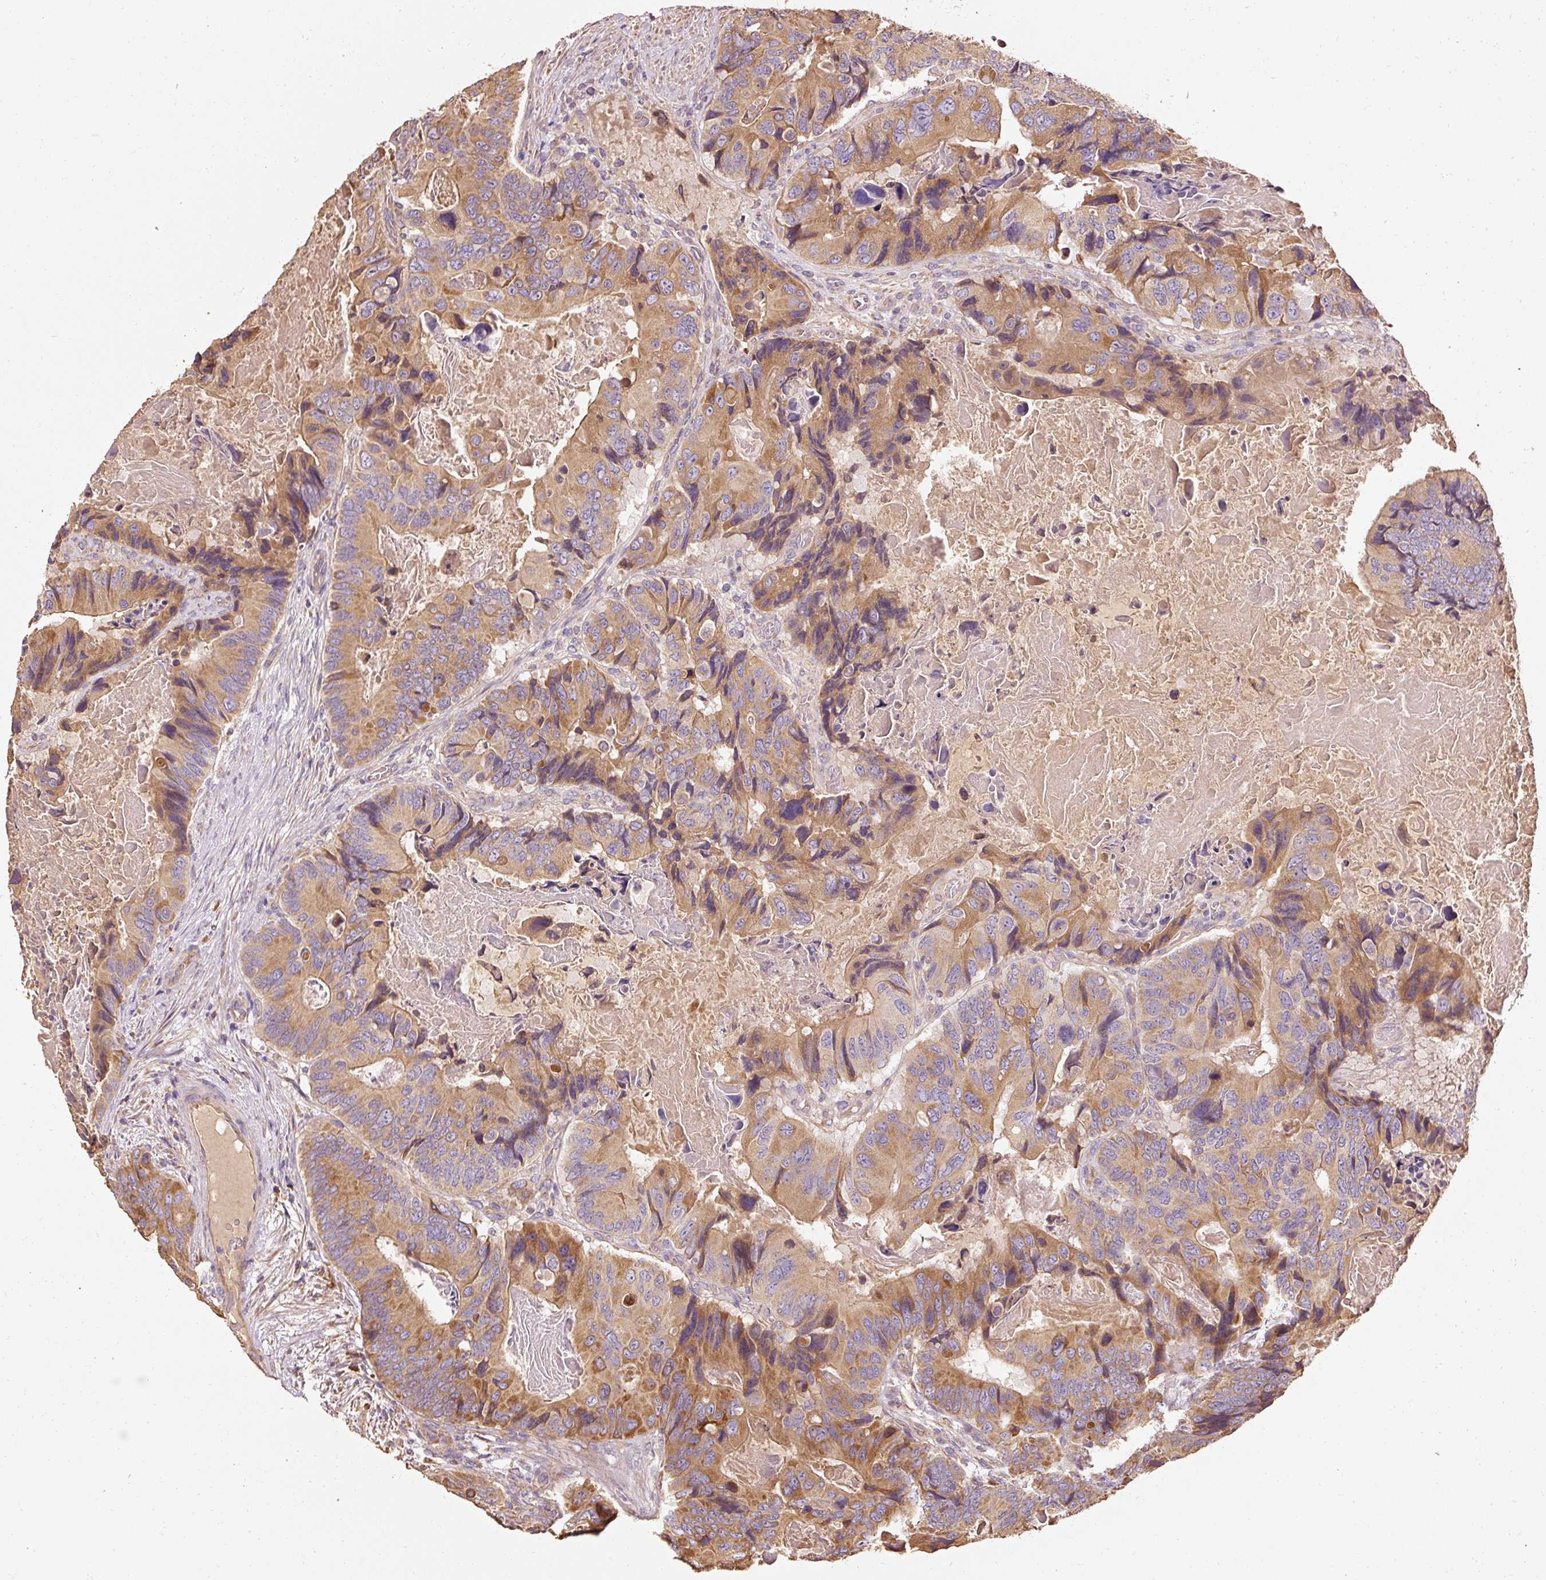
{"staining": {"intensity": "moderate", "quantity": ">75%", "location": "cytoplasmic/membranous"}, "tissue": "colorectal cancer", "cell_type": "Tumor cells", "image_type": "cancer", "snomed": [{"axis": "morphology", "description": "Adenocarcinoma, NOS"}, {"axis": "topography", "description": "Colon"}], "caption": "Protein staining reveals moderate cytoplasmic/membranous expression in about >75% of tumor cells in colorectal adenocarcinoma.", "gene": "EFHC1", "patient": {"sex": "male", "age": 84}}